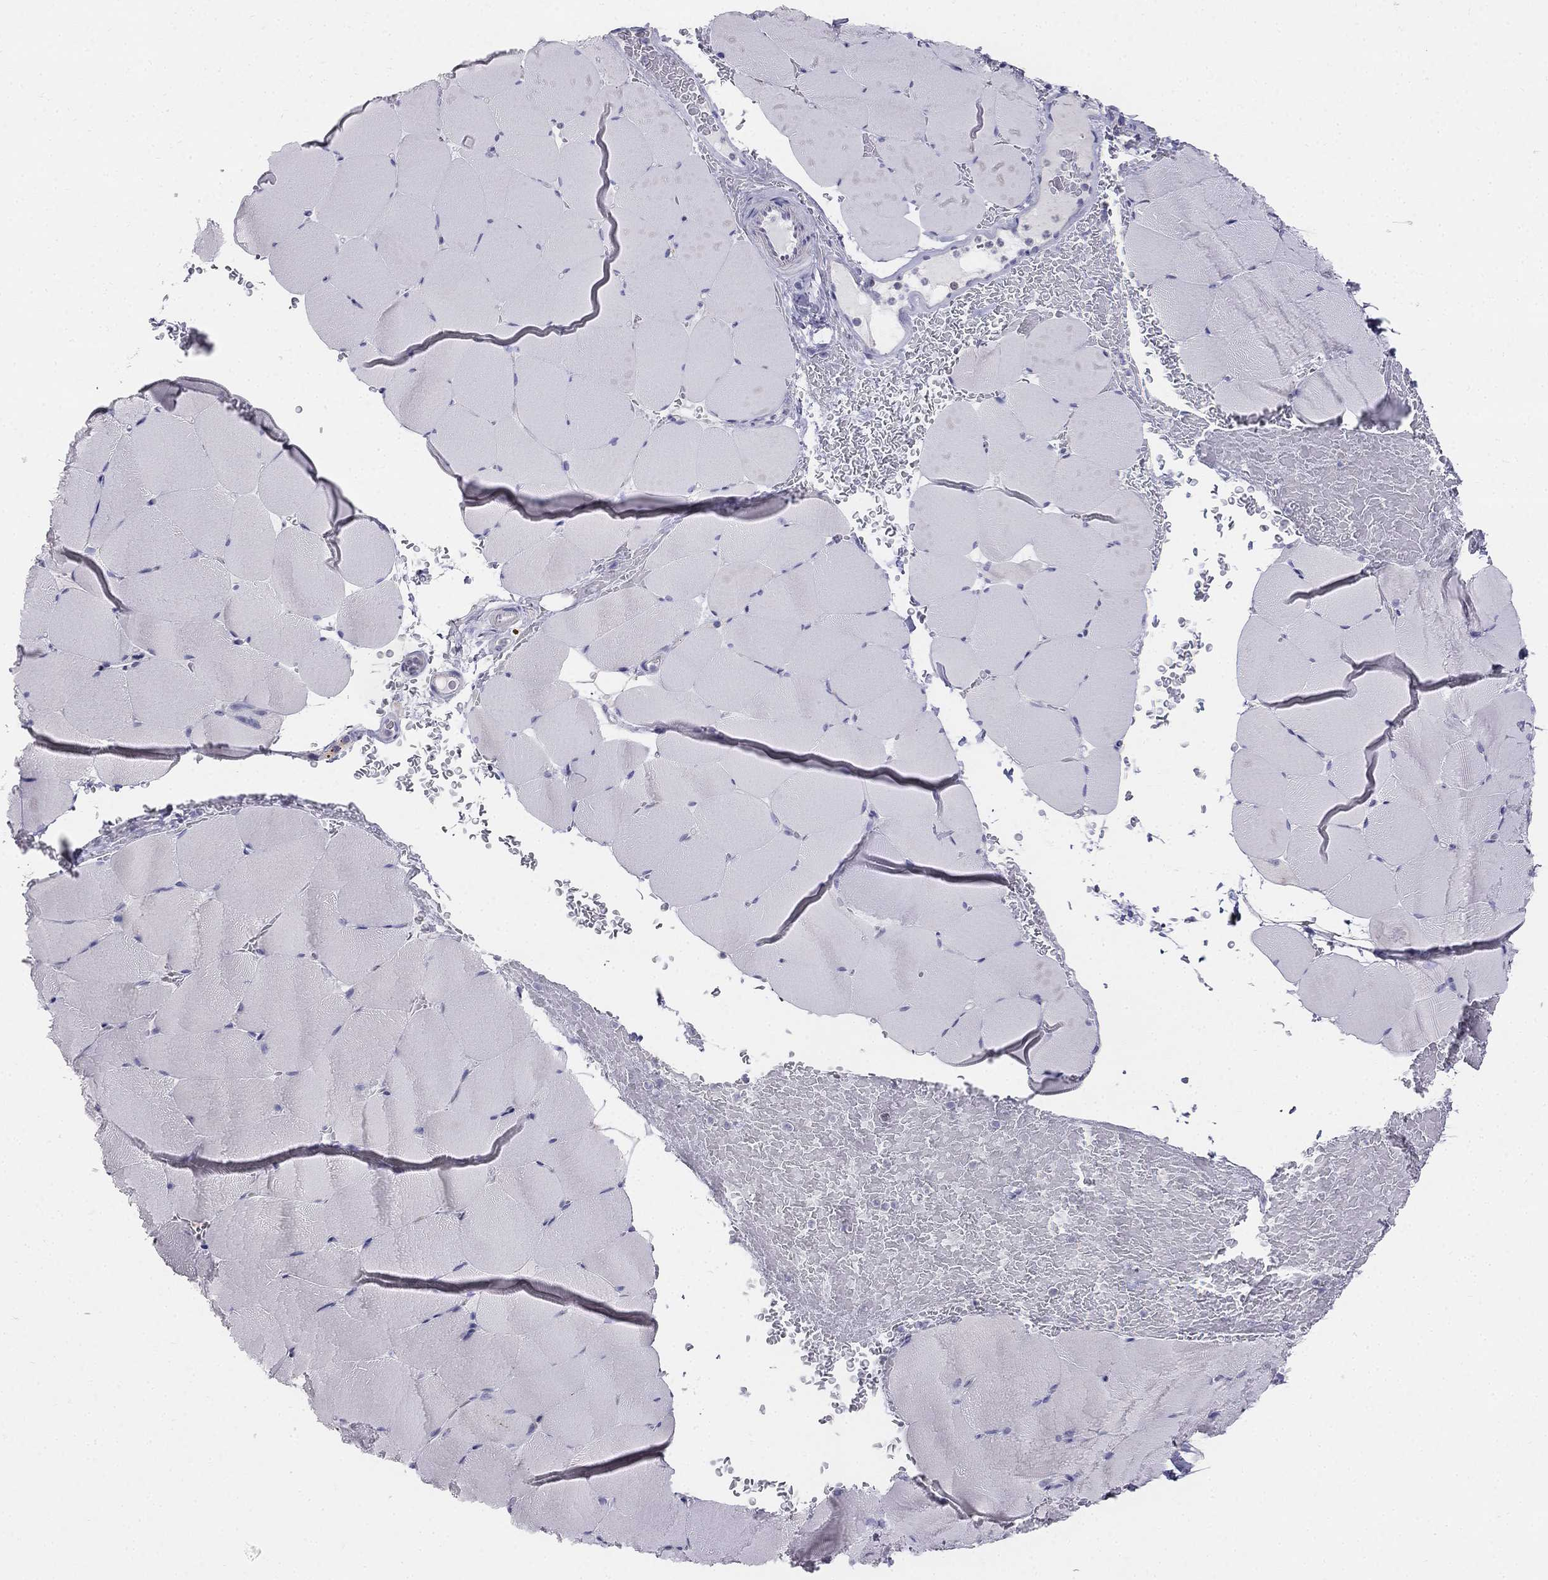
{"staining": {"intensity": "negative", "quantity": "none", "location": "none"}, "tissue": "skeletal muscle", "cell_type": "Myocytes", "image_type": "normal", "snomed": [{"axis": "morphology", "description": "Normal tissue, NOS"}, {"axis": "topography", "description": "Skeletal muscle"}], "caption": "High power microscopy image of an immunohistochemistry (IHC) histopathology image of unremarkable skeletal muscle, revealing no significant positivity in myocytes. (Brightfield microscopy of DAB (3,3'-diaminobenzidine) IHC at high magnification).", "gene": "ALOXE3", "patient": {"sex": "female", "age": 37}}